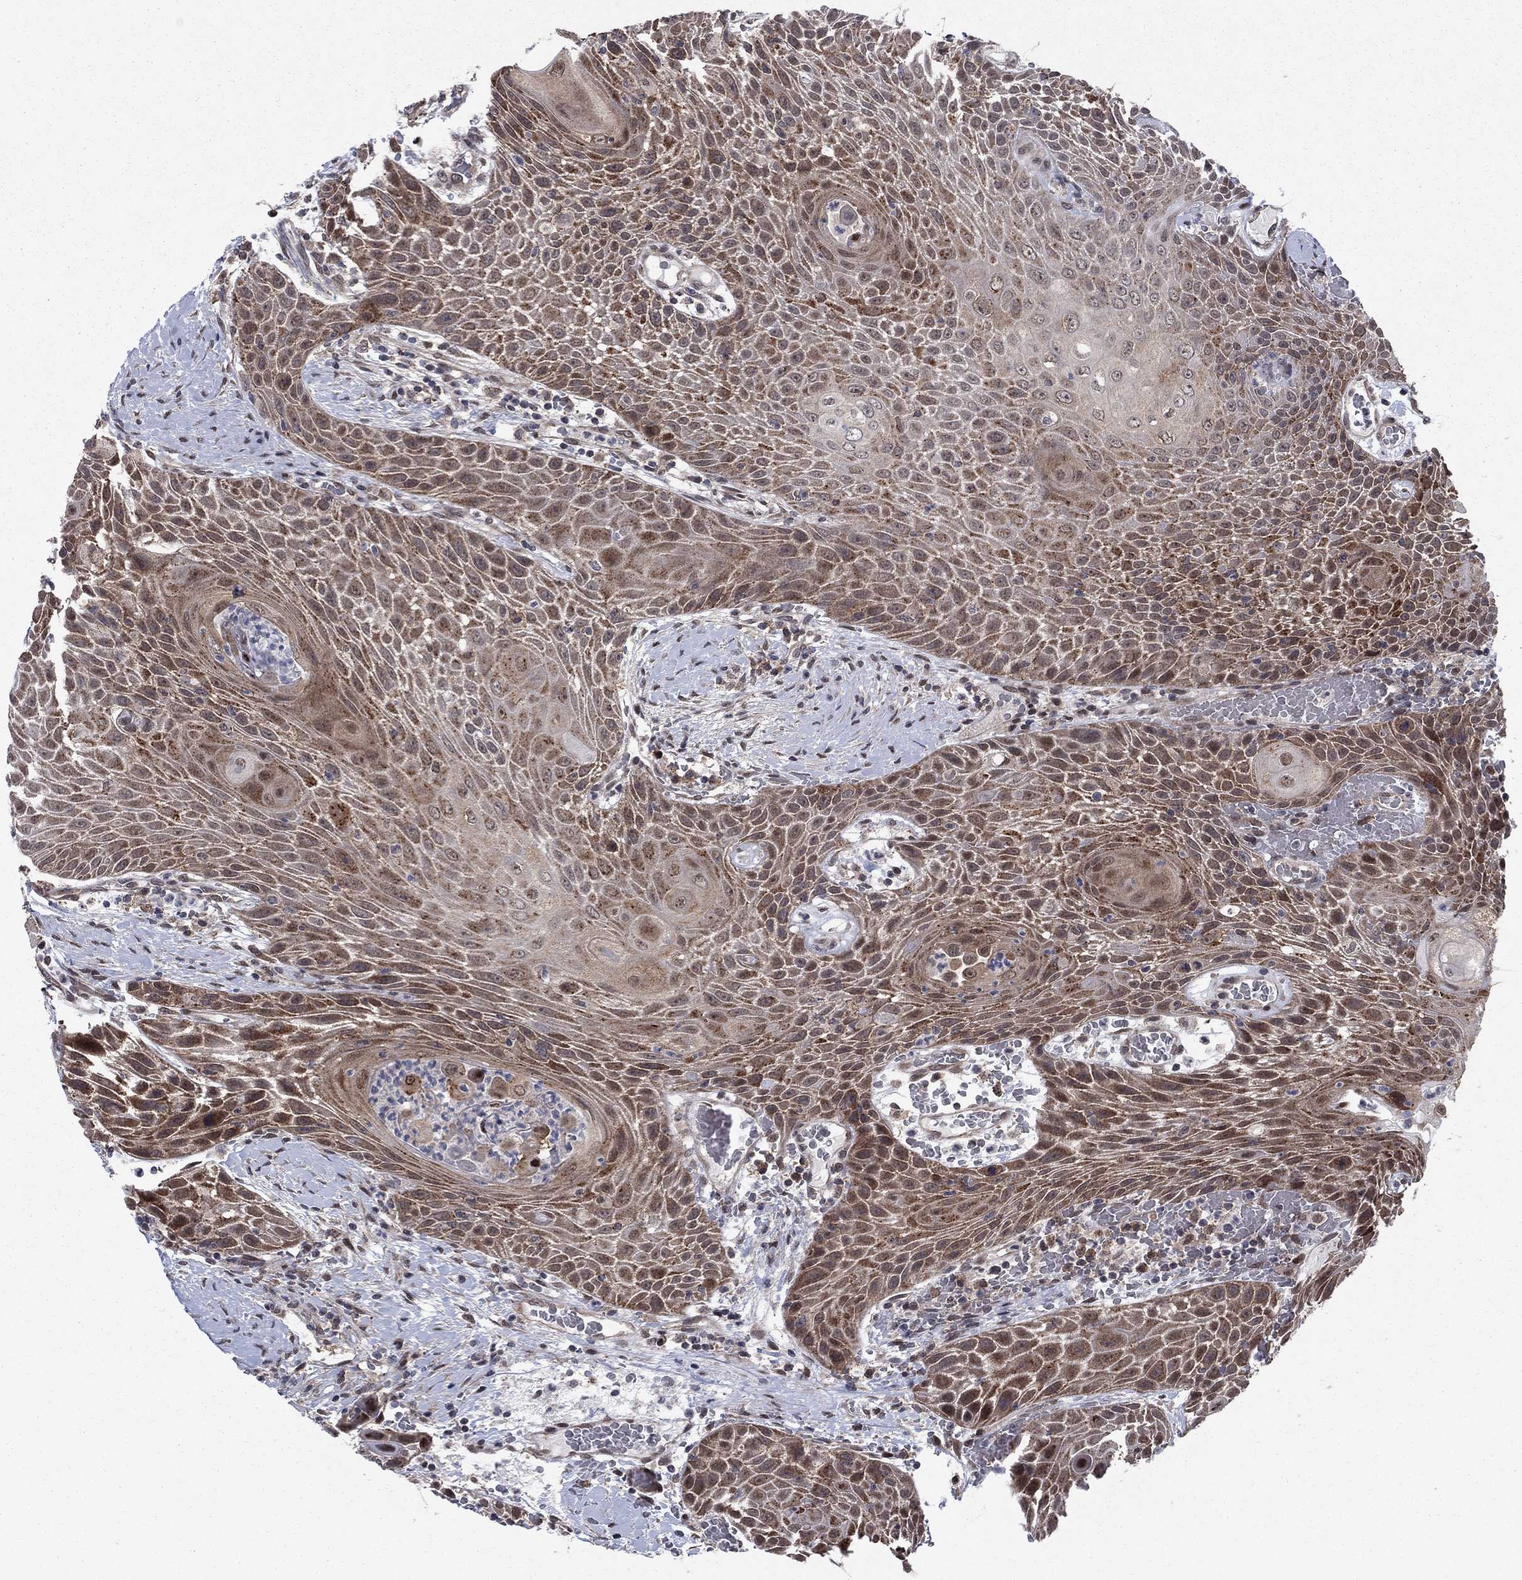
{"staining": {"intensity": "moderate", "quantity": ">75%", "location": "cytoplasmic/membranous"}, "tissue": "head and neck cancer", "cell_type": "Tumor cells", "image_type": "cancer", "snomed": [{"axis": "morphology", "description": "Squamous cell carcinoma, NOS"}, {"axis": "topography", "description": "Head-Neck"}], "caption": "Tumor cells show medium levels of moderate cytoplasmic/membranous staining in about >75% of cells in human head and neck cancer (squamous cell carcinoma).", "gene": "PSMC1", "patient": {"sex": "male", "age": 69}}